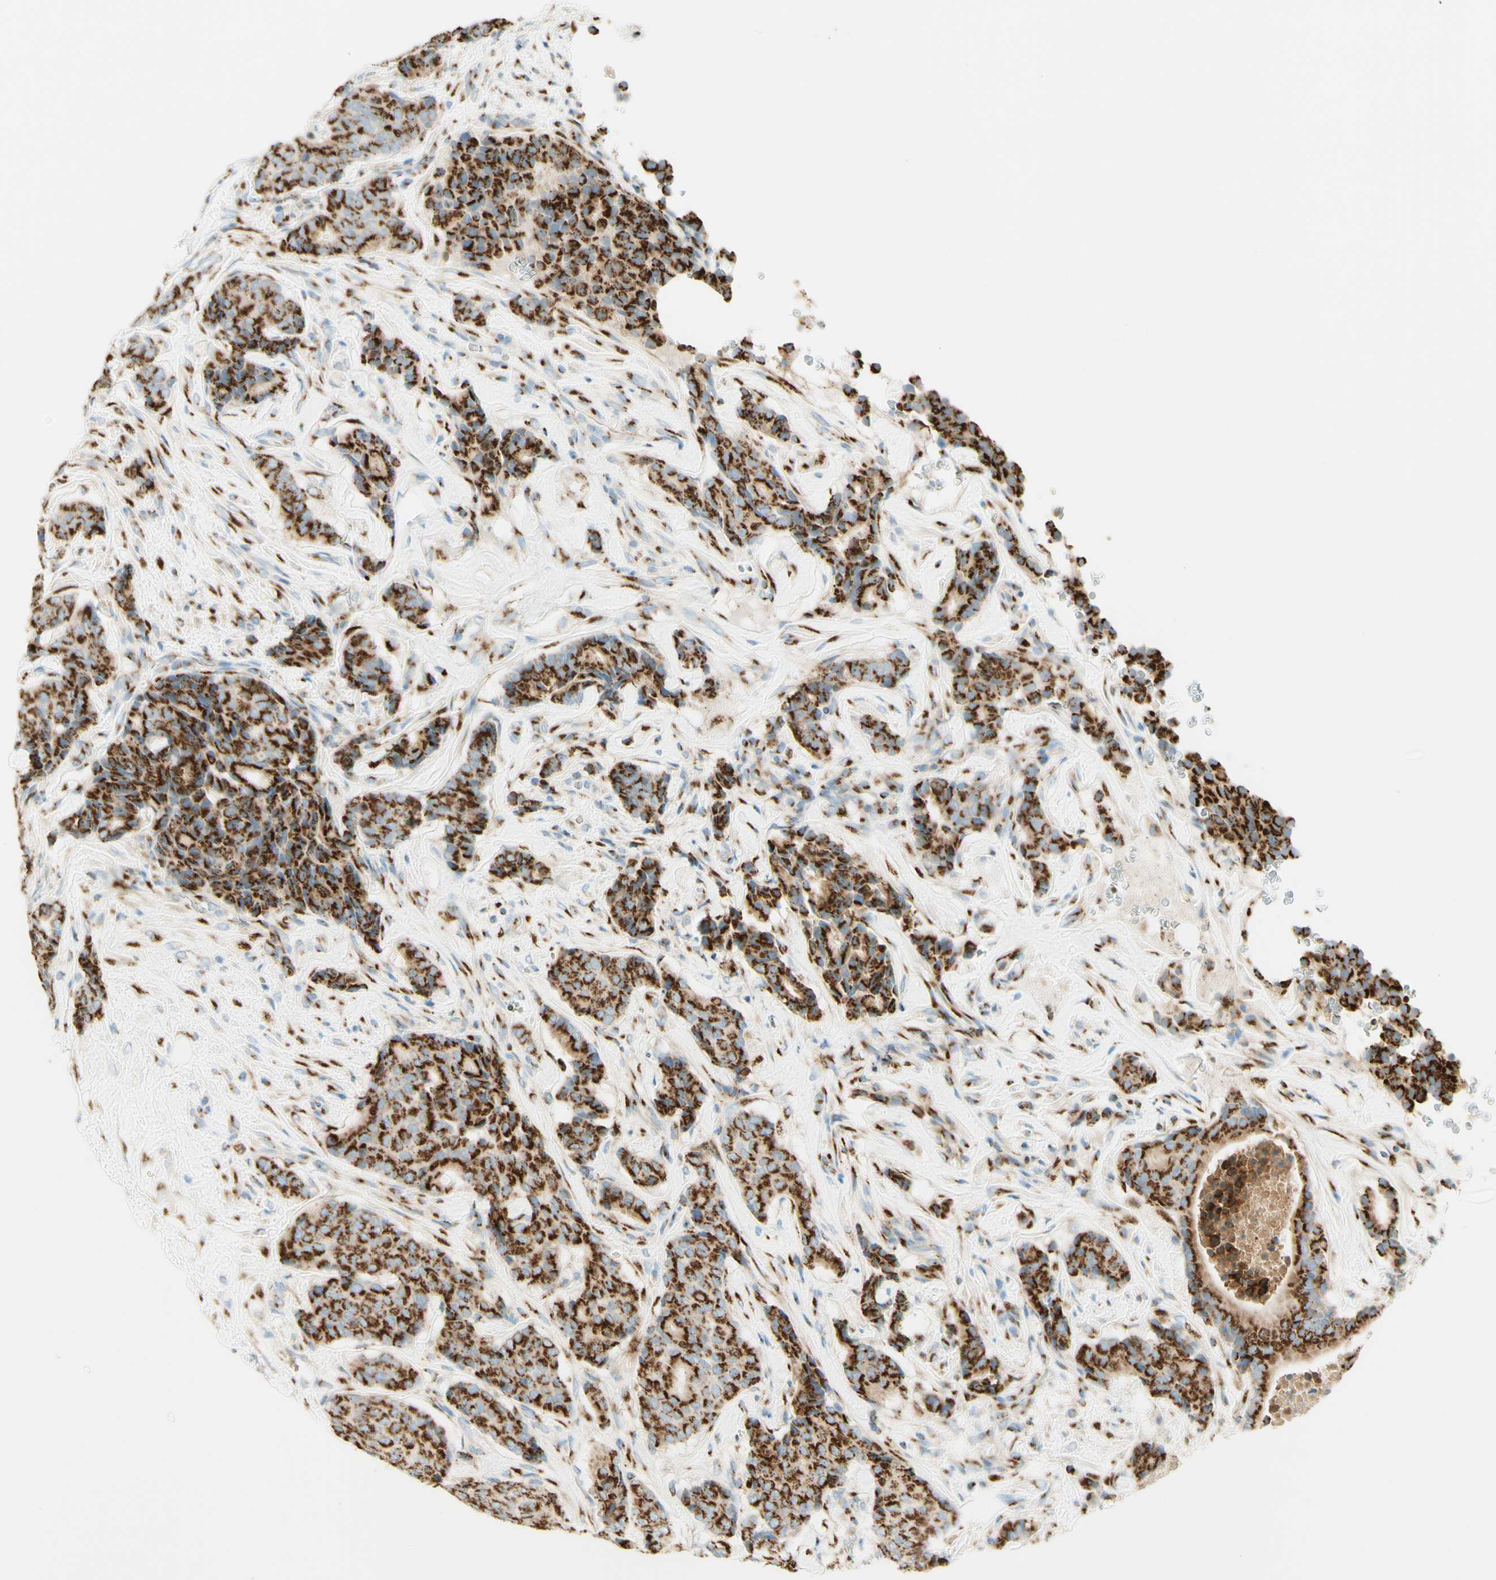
{"staining": {"intensity": "strong", "quantity": ">75%", "location": "cytoplasmic/membranous"}, "tissue": "breast cancer", "cell_type": "Tumor cells", "image_type": "cancer", "snomed": [{"axis": "morphology", "description": "Duct carcinoma"}, {"axis": "topography", "description": "Breast"}], "caption": "Immunohistochemical staining of human breast cancer (invasive ductal carcinoma) reveals high levels of strong cytoplasmic/membranous expression in approximately >75% of tumor cells. (Brightfield microscopy of DAB IHC at high magnification).", "gene": "GOLGB1", "patient": {"sex": "female", "age": 75}}